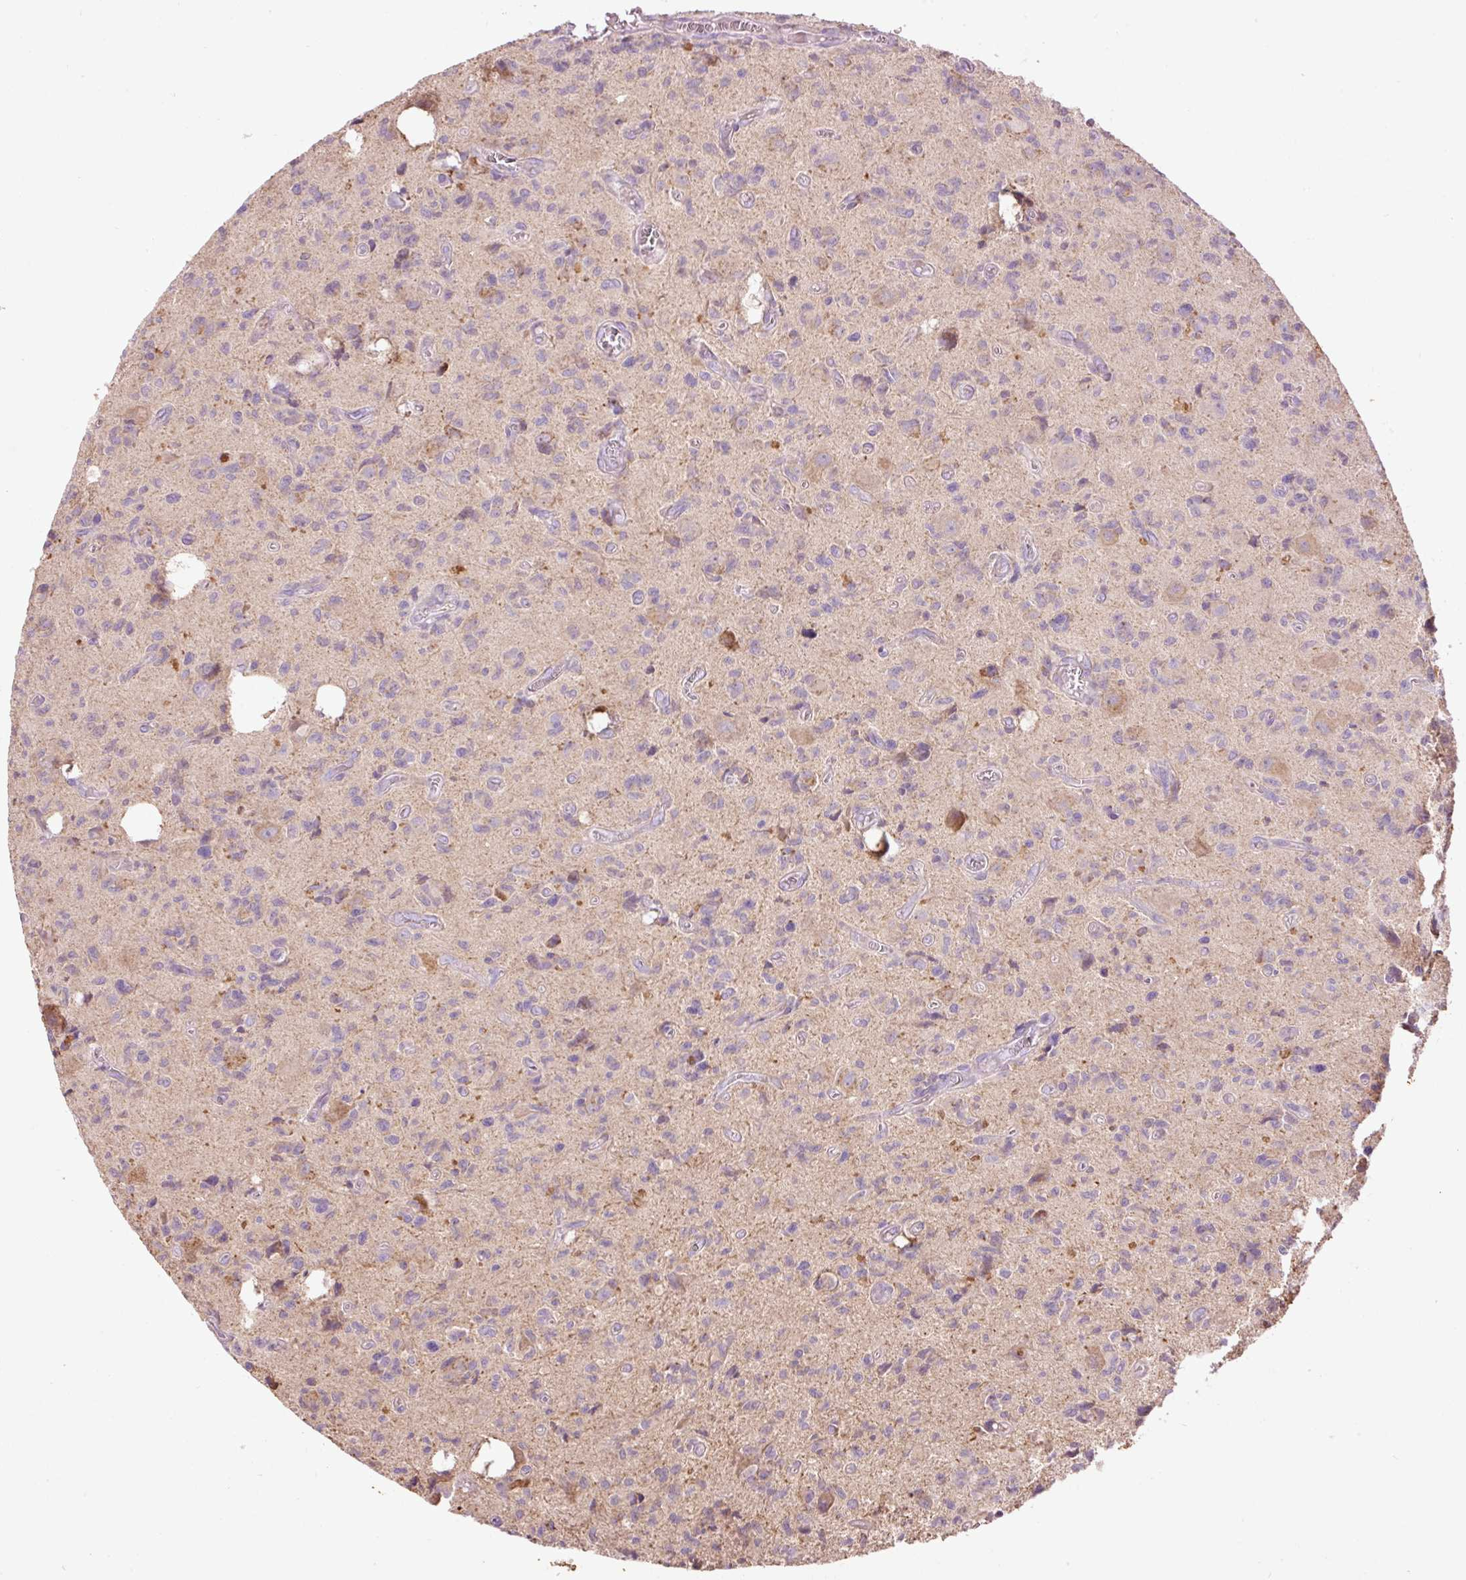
{"staining": {"intensity": "negative", "quantity": "none", "location": "none"}, "tissue": "glioma", "cell_type": "Tumor cells", "image_type": "cancer", "snomed": [{"axis": "morphology", "description": "Glioma, malignant, High grade"}, {"axis": "topography", "description": "Brain"}], "caption": "Tumor cells show no significant protein positivity in malignant glioma (high-grade).", "gene": "PRDX5", "patient": {"sex": "male", "age": 76}}